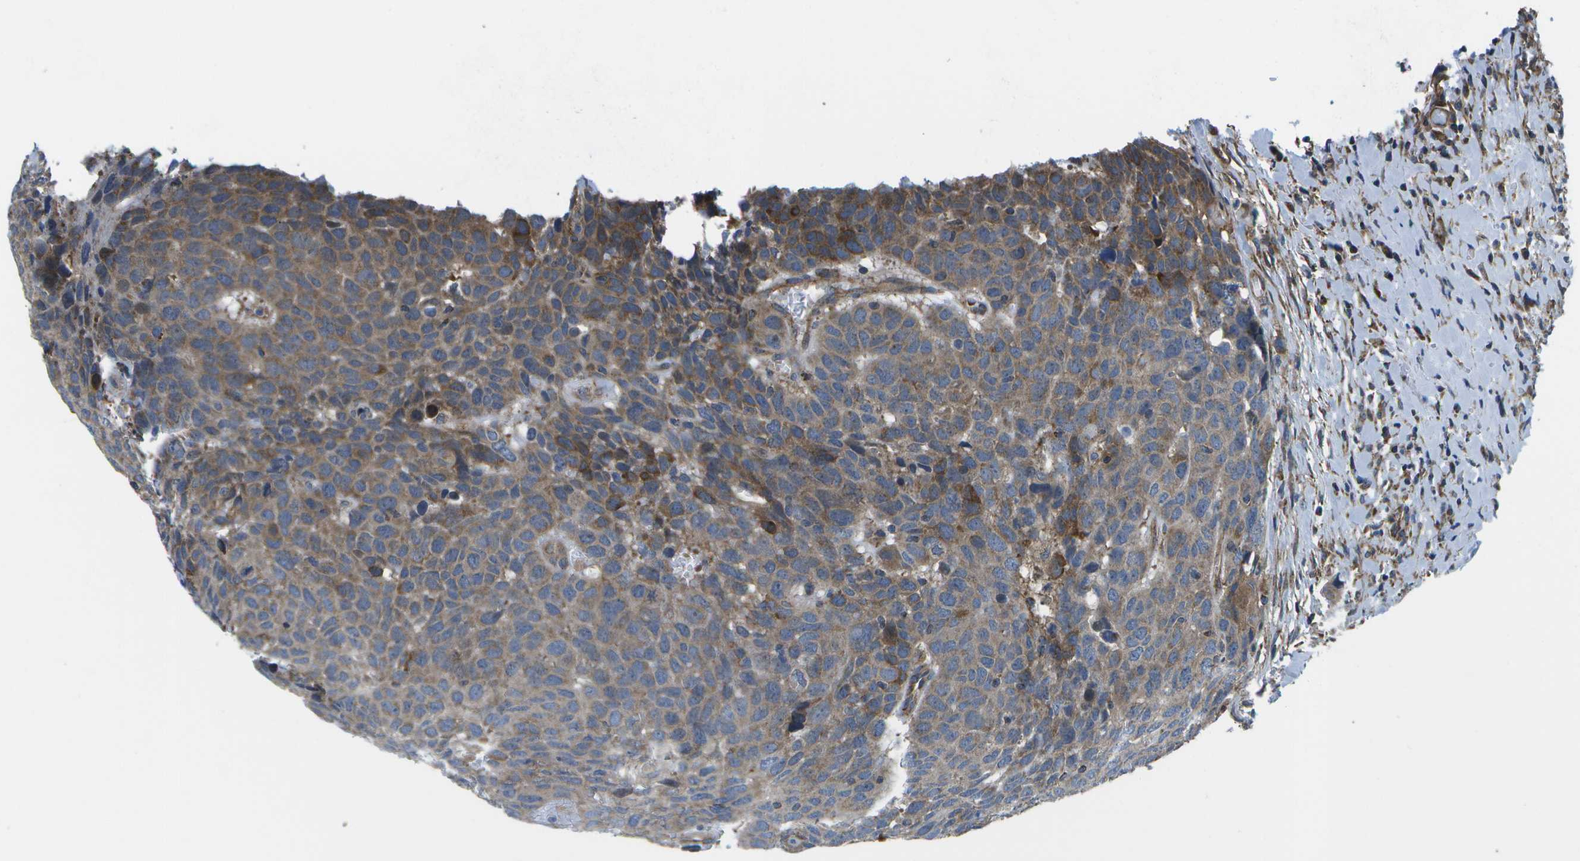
{"staining": {"intensity": "moderate", "quantity": ">75%", "location": "cytoplasmic/membranous"}, "tissue": "head and neck cancer", "cell_type": "Tumor cells", "image_type": "cancer", "snomed": [{"axis": "morphology", "description": "Squamous cell carcinoma, NOS"}, {"axis": "topography", "description": "Head-Neck"}], "caption": "Tumor cells demonstrate moderate cytoplasmic/membranous expression in approximately >75% of cells in head and neck cancer (squamous cell carcinoma). (IHC, brightfield microscopy, high magnification).", "gene": "MVK", "patient": {"sex": "male", "age": 66}}